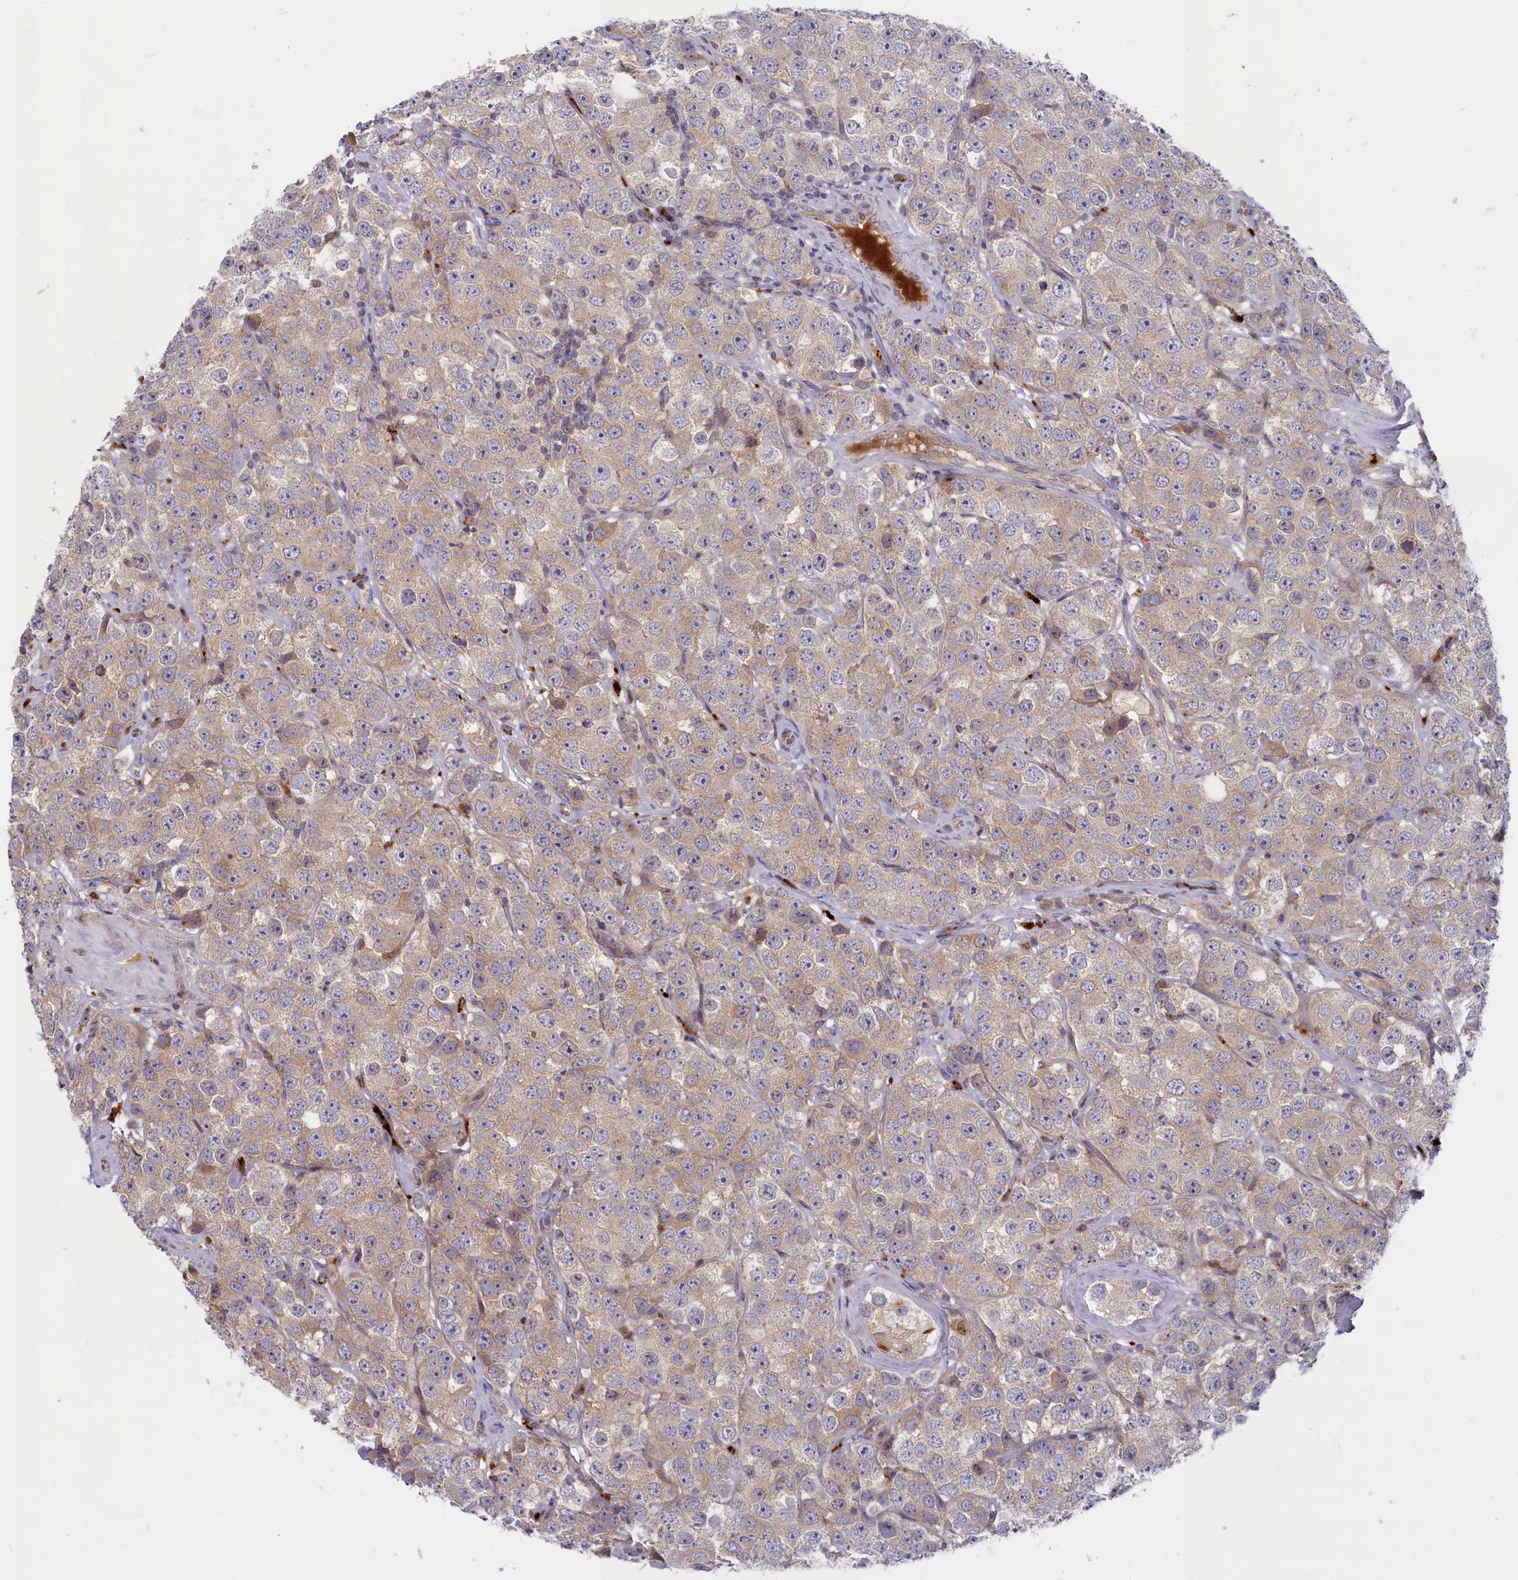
{"staining": {"intensity": "weak", "quantity": ">75%", "location": "cytoplasmic/membranous"}, "tissue": "testis cancer", "cell_type": "Tumor cells", "image_type": "cancer", "snomed": [{"axis": "morphology", "description": "Seminoma, NOS"}, {"axis": "topography", "description": "Testis"}], "caption": "Human testis seminoma stained for a protein (brown) shows weak cytoplasmic/membranous positive positivity in about >75% of tumor cells.", "gene": "FCSK", "patient": {"sex": "male", "age": 28}}